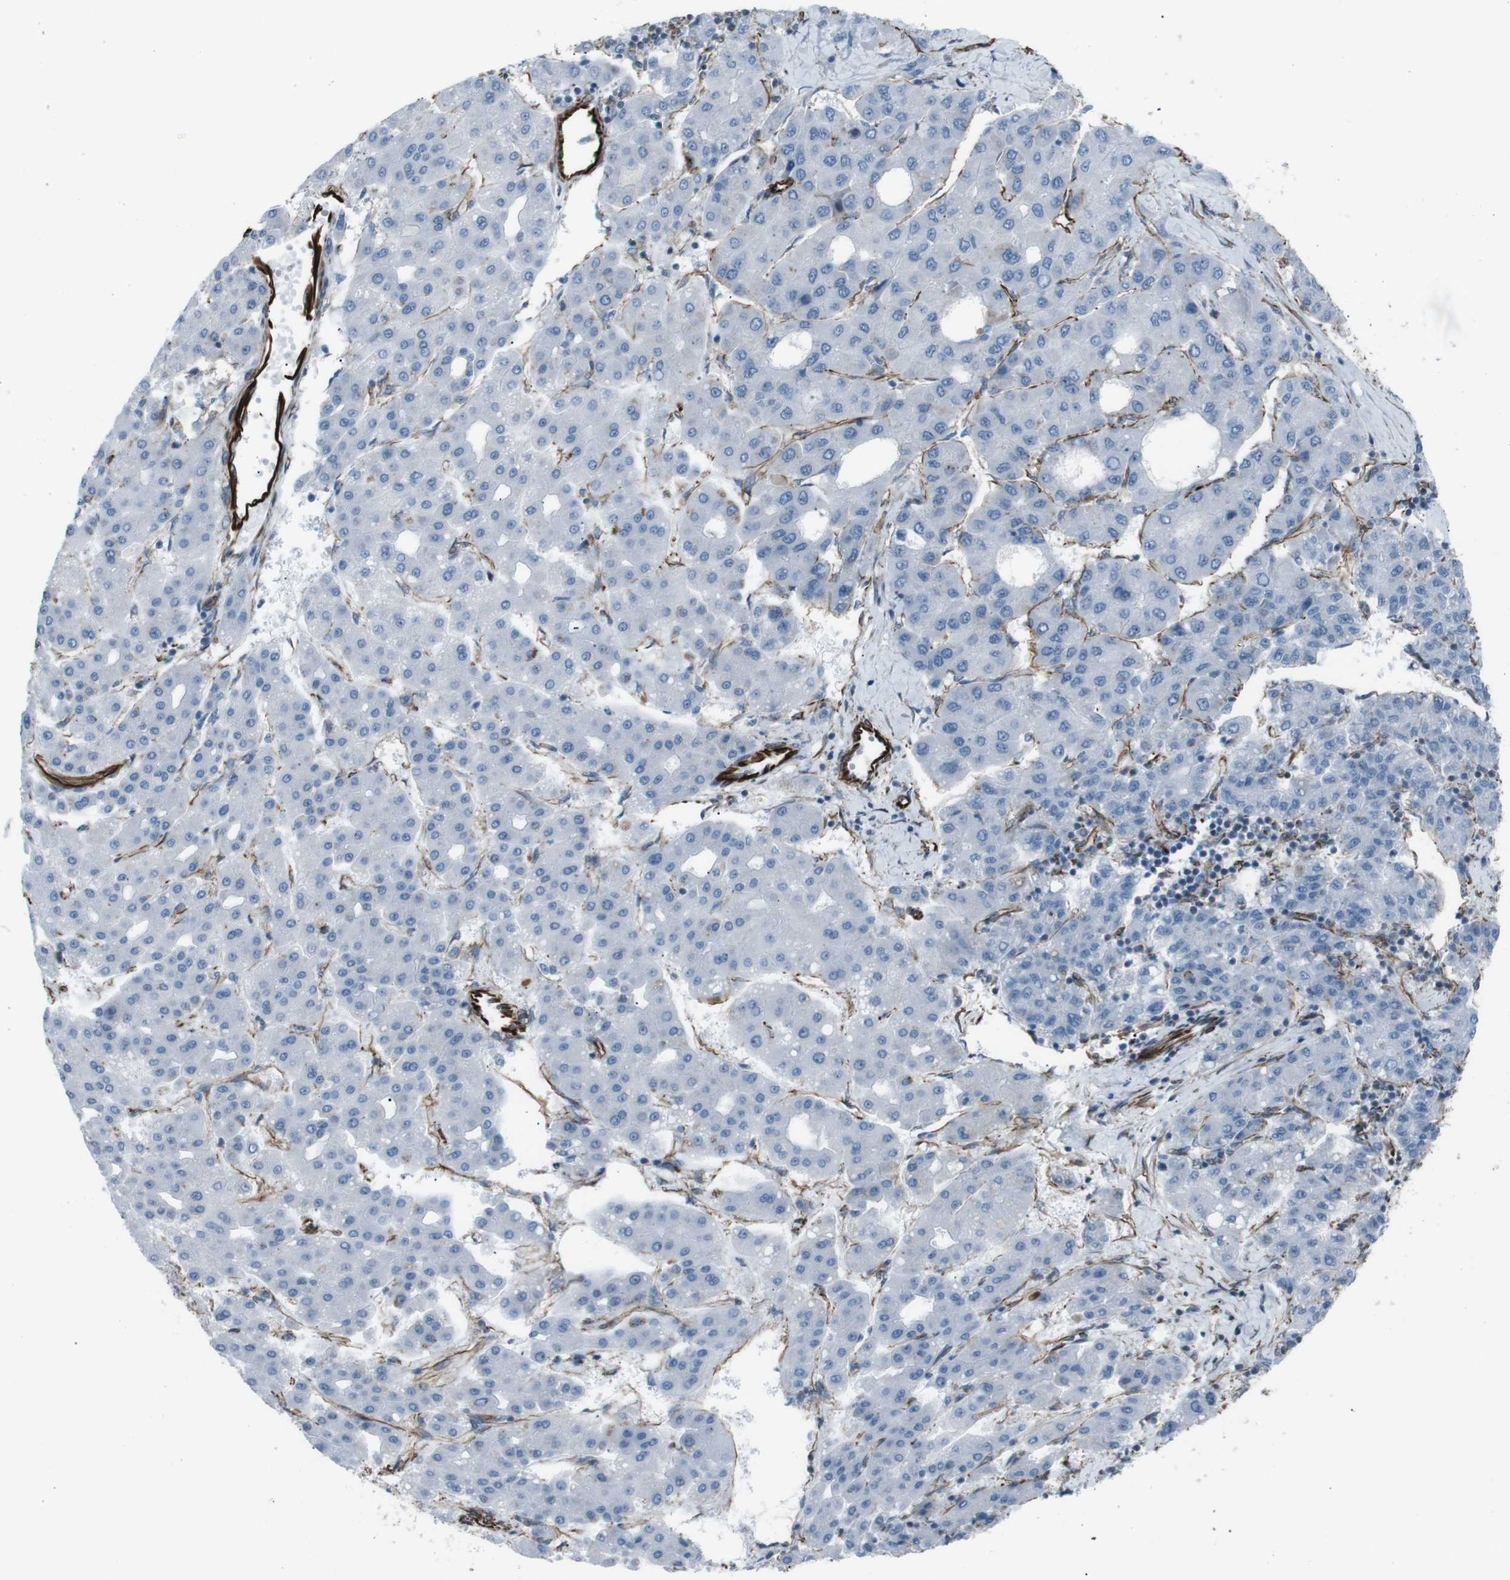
{"staining": {"intensity": "negative", "quantity": "none", "location": "none"}, "tissue": "liver cancer", "cell_type": "Tumor cells", "image_type": "cancer", "snomed": [{"axis": "morphology", "description": "Carcinoma, Hepatocellular, NOS"}, {"axis": "topography", "description": "Liver"}], "caption": "Immunohistochemical staining of human liver hepatocellular carcinoma demonstrates no significant staining in tumor cells.", "gene": "ZDHHC6", "patient": {"sex": "male", "age": 65}}